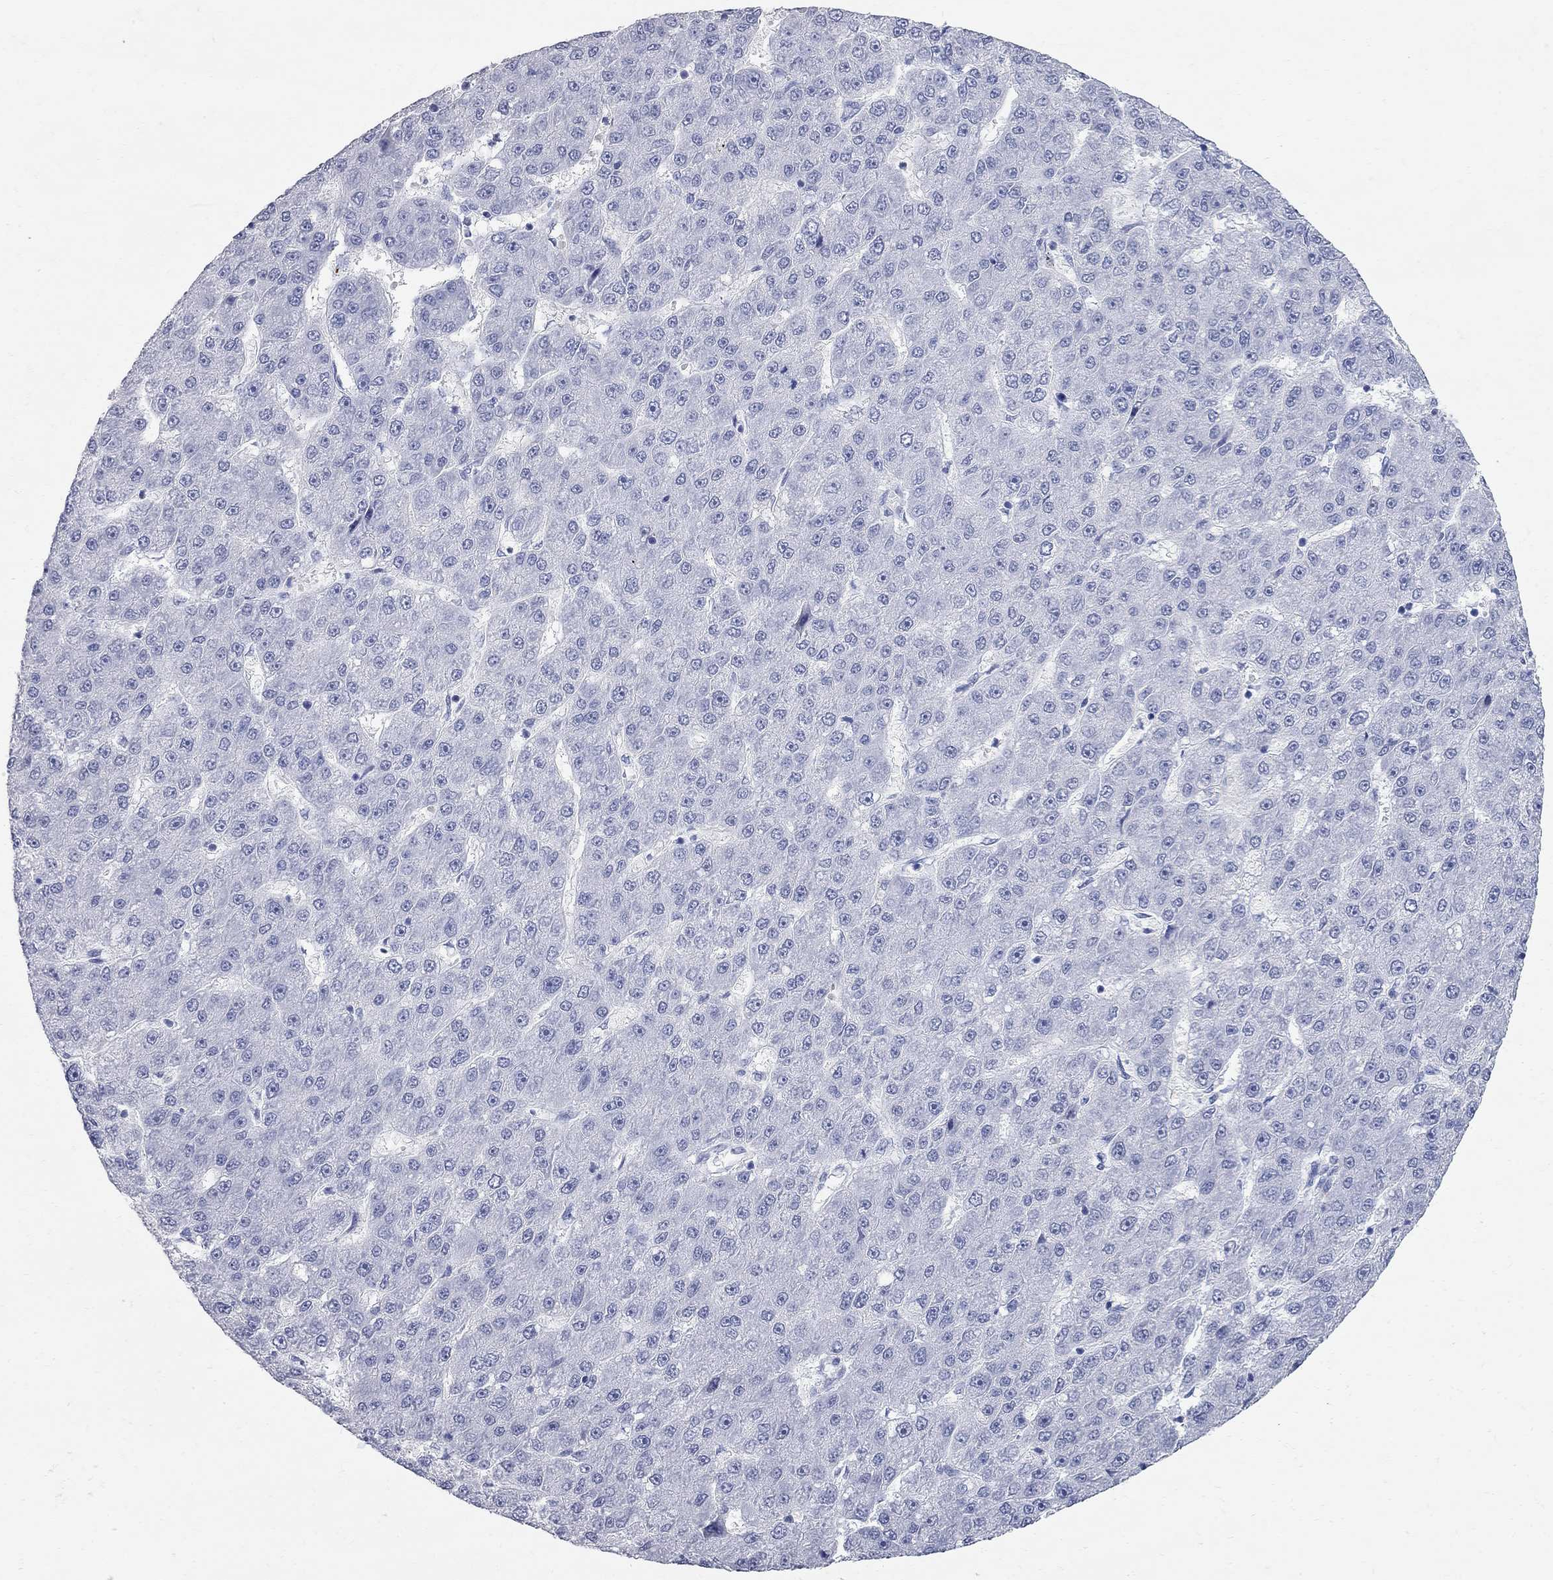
{"staining": {"intensity": "negative", "quantity": "none", "location": "none"}, "tissue": "liver cancer", "cell_type": "Tumor cells", "image_type": "cancer", "snomed": [{"axis": "morphology", "description": "Carcinoma, Hepatocellular, NOS"}, {"axis": "topography", "description": "Liver"}], "caption": "Histopathology image shows no significant protein staining in tumor cells of liver cancer.", "gene": "BPIFB1", "patient": {"sex": "male", "age": 67}}